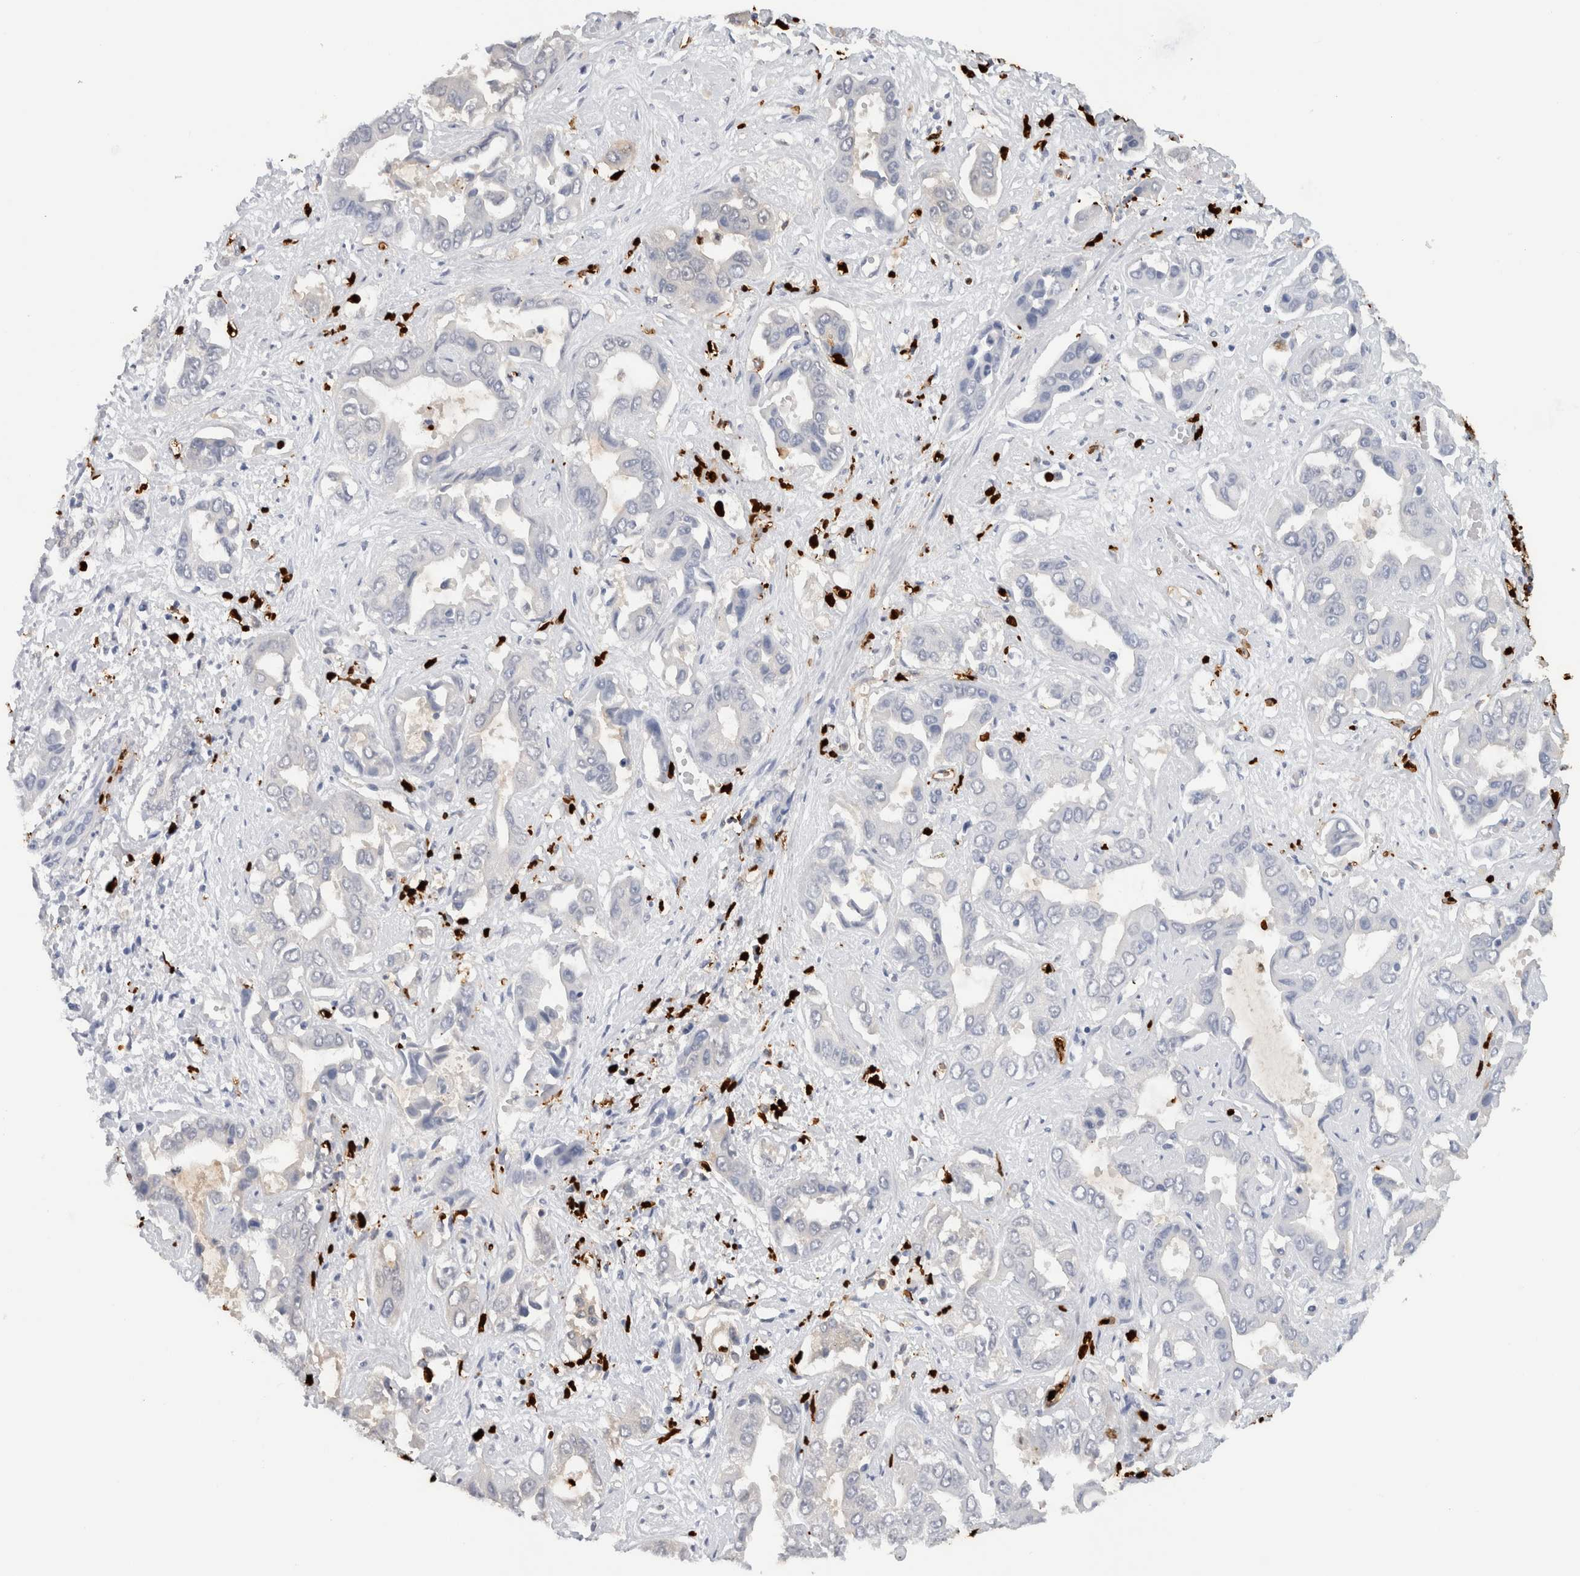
{"staining": {"intensity": "negative", "quantity": "none", "location": "none"}, "tissue": "liver cancer", "cell_type": "Tumor cells", "image_type": "cancer", "snomed": [{"axis": "morphology", "description": "Cholangiocarcinoma"}, {"axis": "topography", "description": "Liver"}], "caption": "Tumor cells show no significant staining in cholangiocarcinoma (liver).", "gene": "S100A8", "patient": {"sex": "female", "age": 52}}